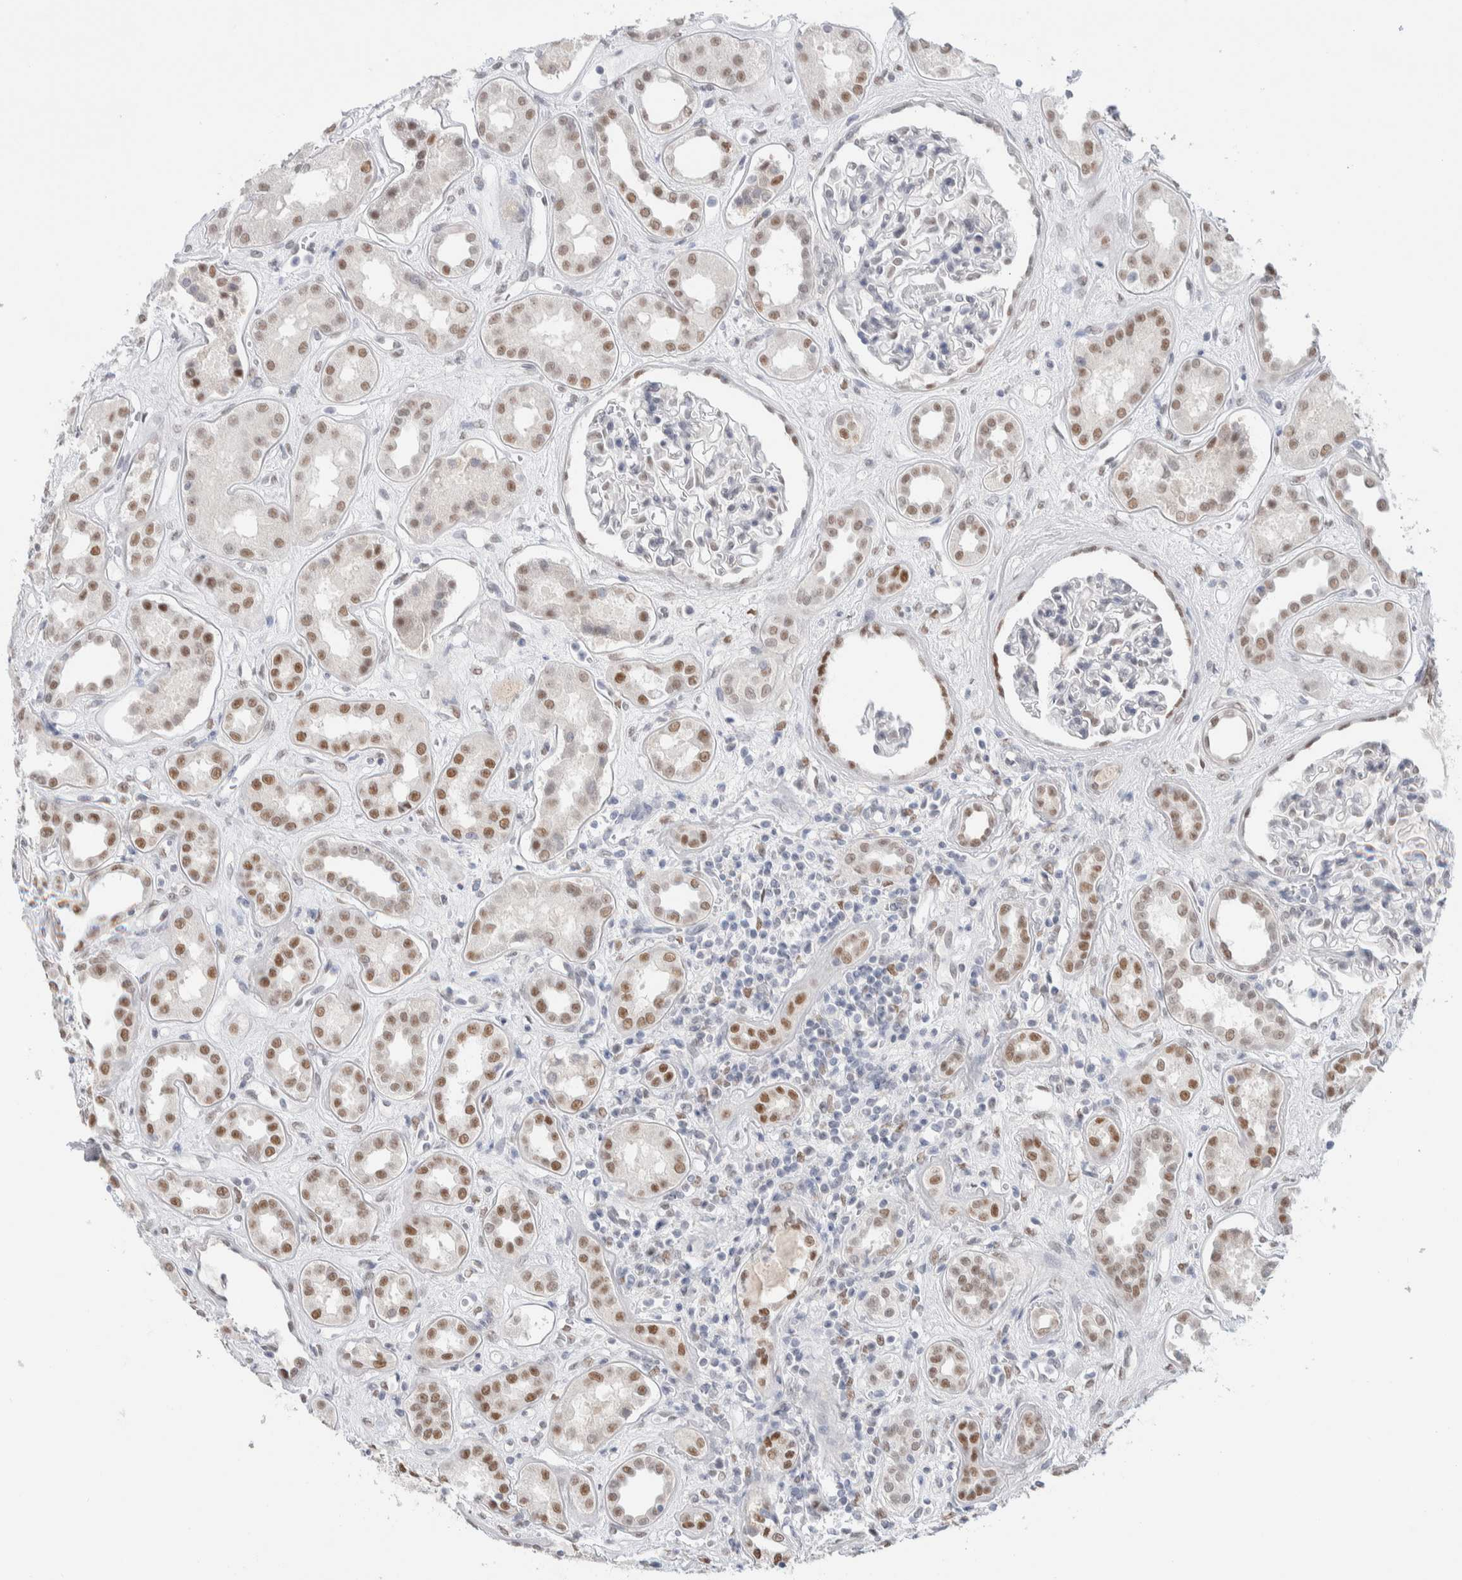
{"staining": {"intensity": "weak", "quantity": "<25%", "location": "nuclear"}, "tissue": "kidney", "cell_type": "Cells in glomeruli", "image_type": "normal", "snomed": [{"axis": "morphology", "description": "Normal tissue, NOS"}, {"axis": "topography", "description": "Kidney"}], "caption": "The IHC histopathology image has no significant expression in cells in glomeruli of kidney.", "gene": "PRMT1", "patient": {"sex": "male", "age": 59}}